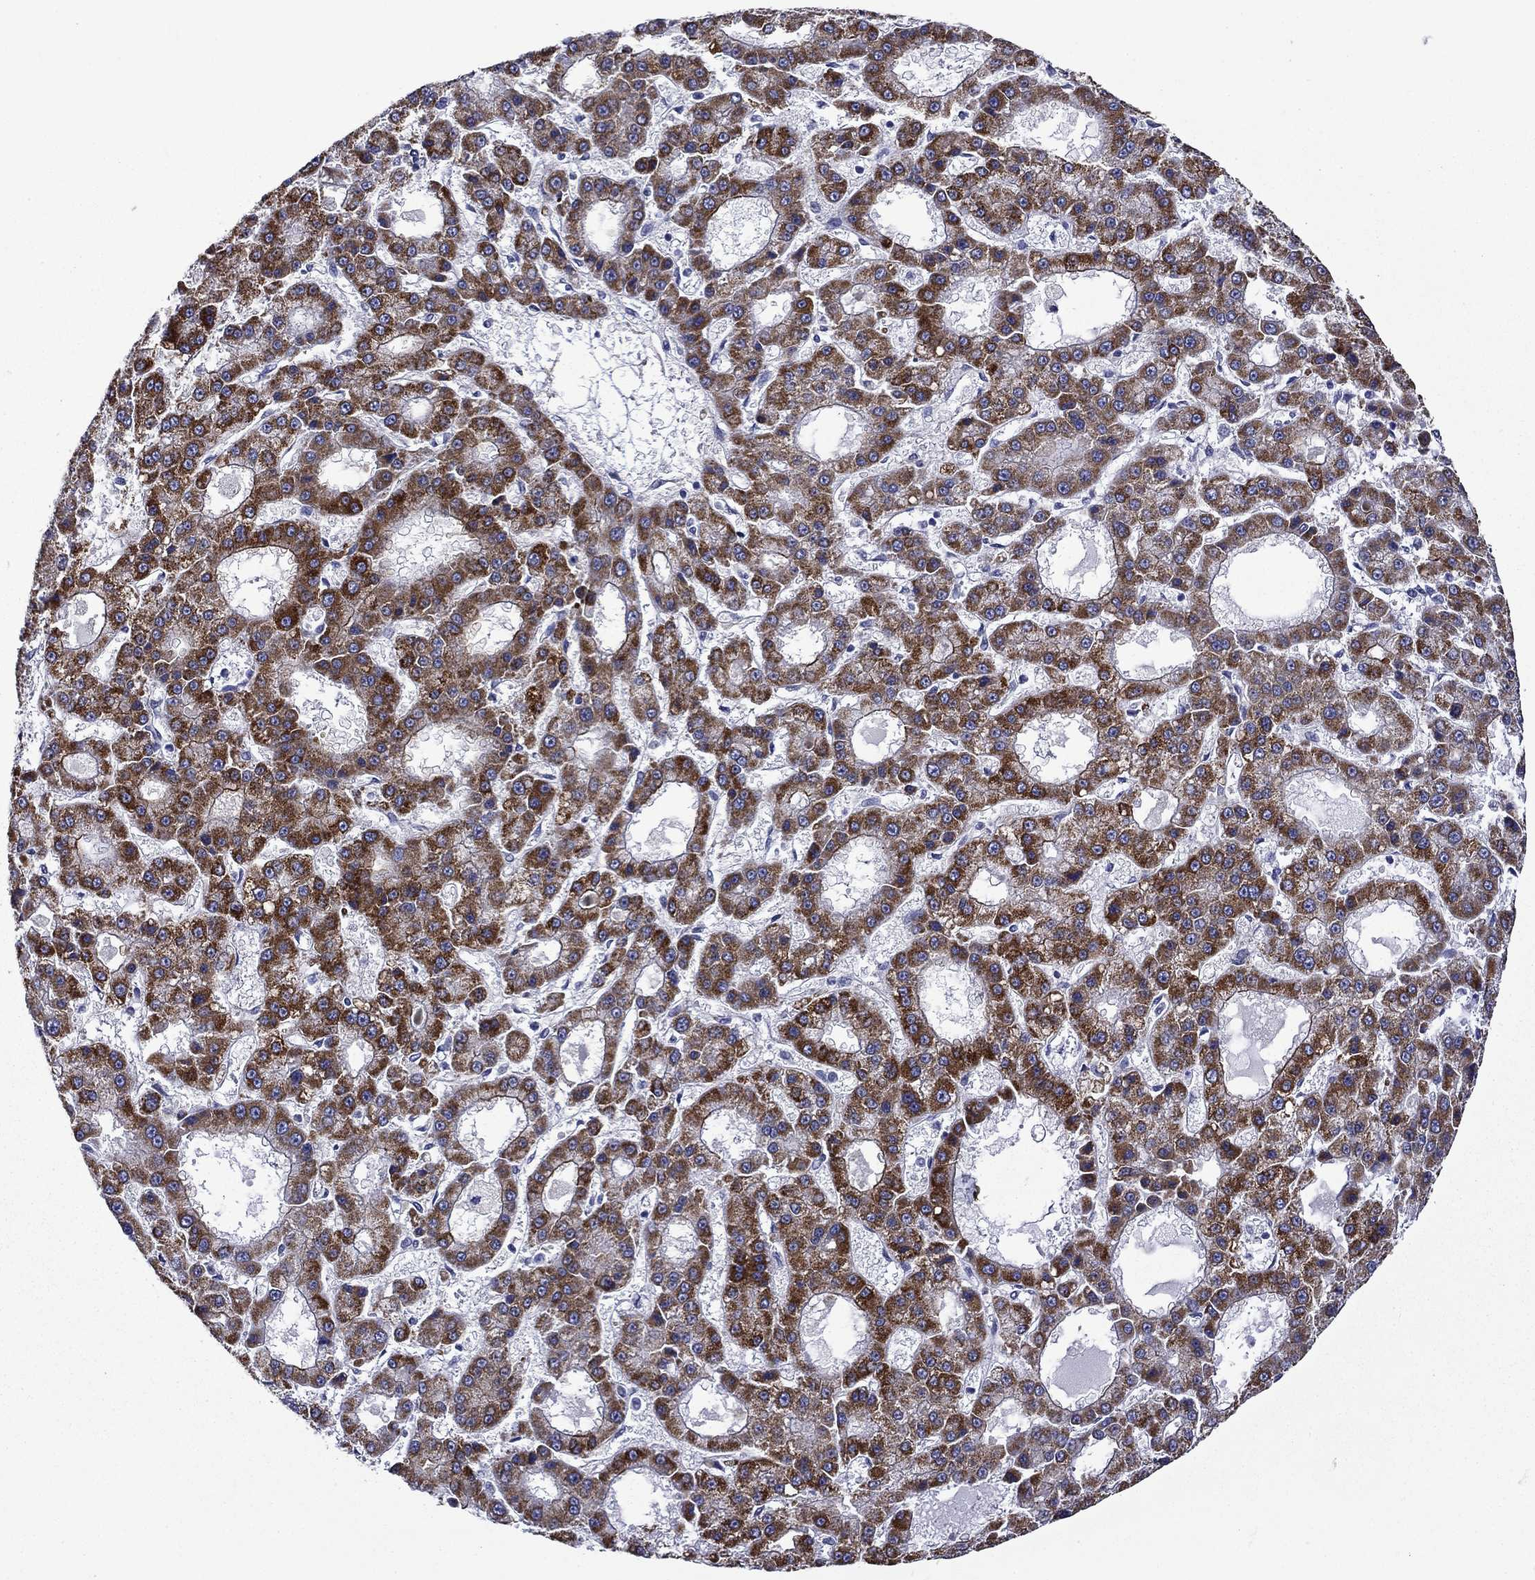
{"staining": {"intensity": "strong", "quantity": "25%-75%", "location": "cytoplasmic/membranous"}, "tissue": "liver cancer", "cell_type": "Tumor cells", "image_type": "cancer", "snomed": [{"axis": "morphology", "description": "Carcinoma, Hepatocellular, NOS"}, {"axis": "topography", "description": "Liver"}], "caption": "Hepatocellular carcinoma (liver) stained with a protein marker shows strong staining in tumor cells.", "gene": "LMO7", "patient": {"sex": "male", "age": 70}}